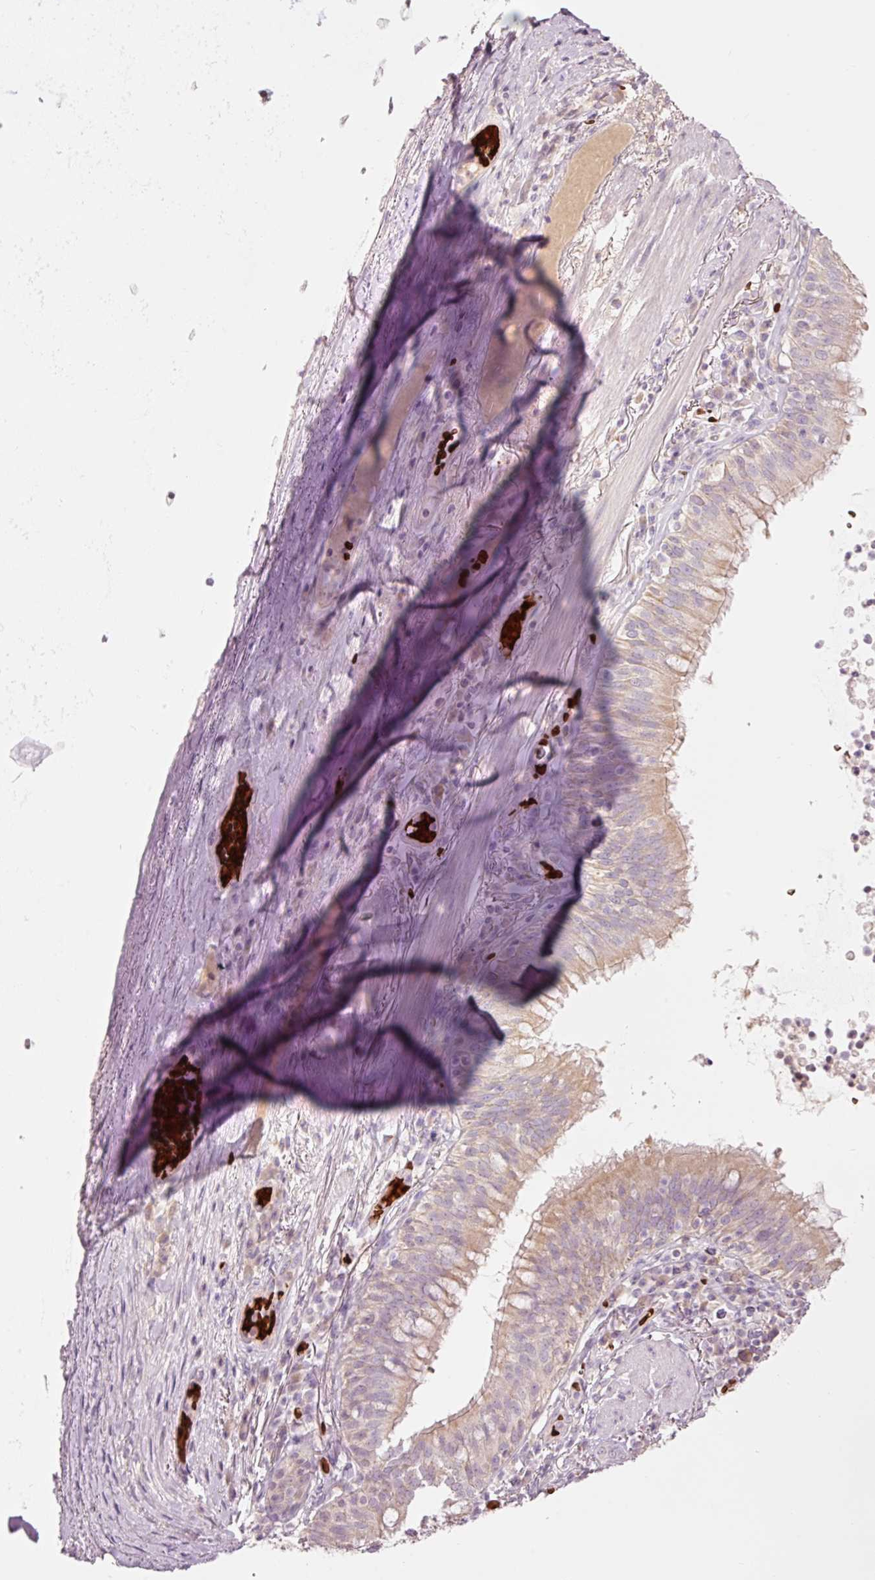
{"staining": {"intensity": "weak", "quantity": "<25%", "location": "cytoplasmic/membranous"}, "tissue": "bronchus", "cell_type": "Respiratory epithelial cells", "image_type": "normal", "snomed": [{"axis": "morphology", "description": "Normal tissue, NOS"}, {"axis": "topography", "description": "Cartilage tissue"}, {"axis": "topography", "description": "Bronchus"}], "caption": "Immunohistochemistry (IHC) image of unremarkable human bronchus stained for a protein (brown), which demonstrates no staining in respiratory epithelial cells.", "gene": "LDHAL6B", "patient": {"sex": "male", "age": 56}}